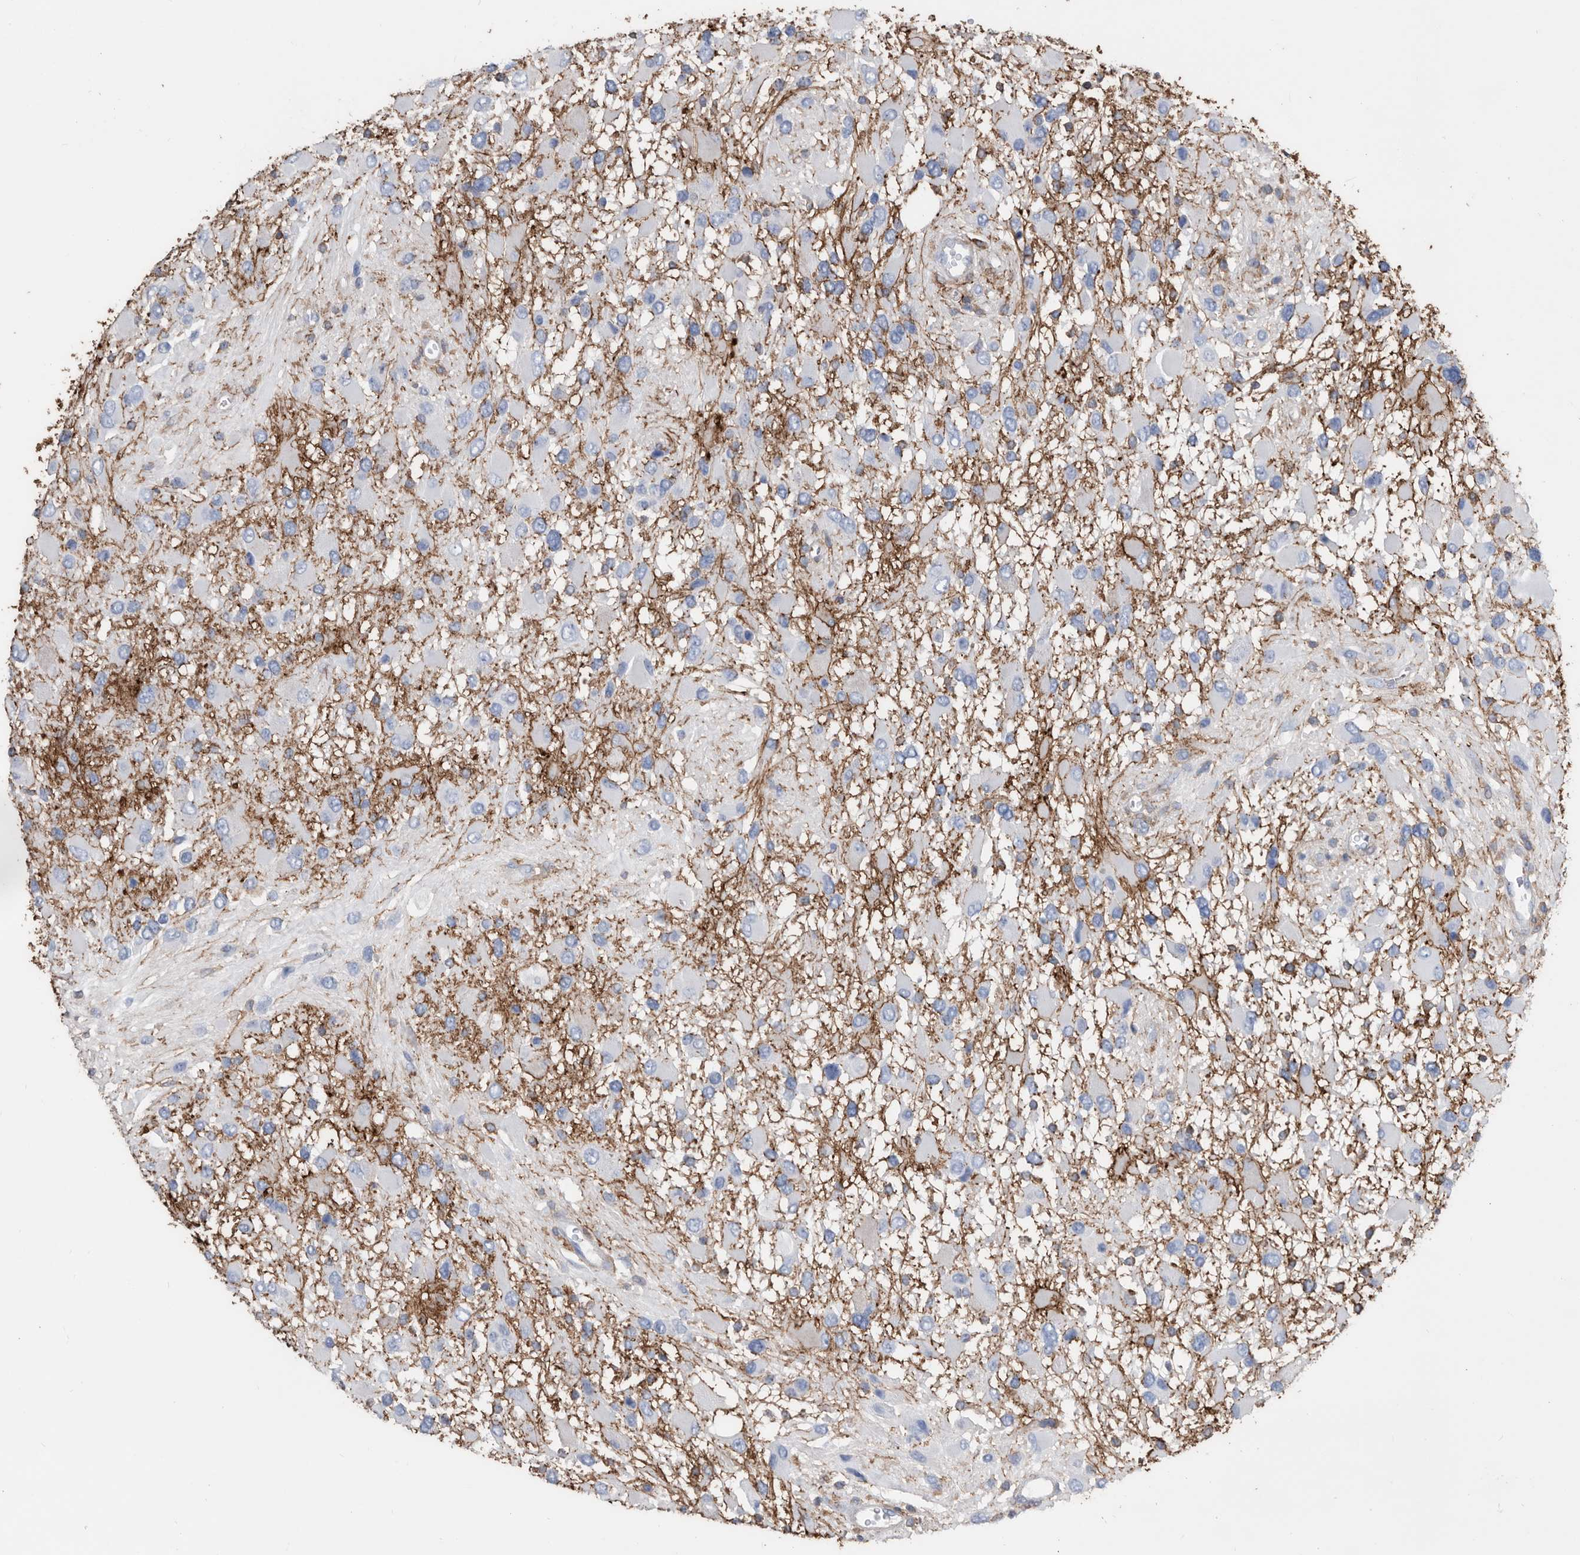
{"staining": {"intensity": "negative", "quantity": "none", "location": "none"}, "tissue": "glioma", "cell_type": "Tumor cells", "image_type": "cancer", "snomed": [{"axis": "morphology", "description": "Glioma, malignant, High grade"}, {"axis": "topography", "description": "Brain"}], "caption": "Immunohistochemistry of human glioma reveals no expression in tumor cells. The staining is performed using DAB brown chromogen with nuclei counter-stained in using hematoxylin.", "gene": "MS4A4A", "patient": {"sex": "male", "age": 53}}